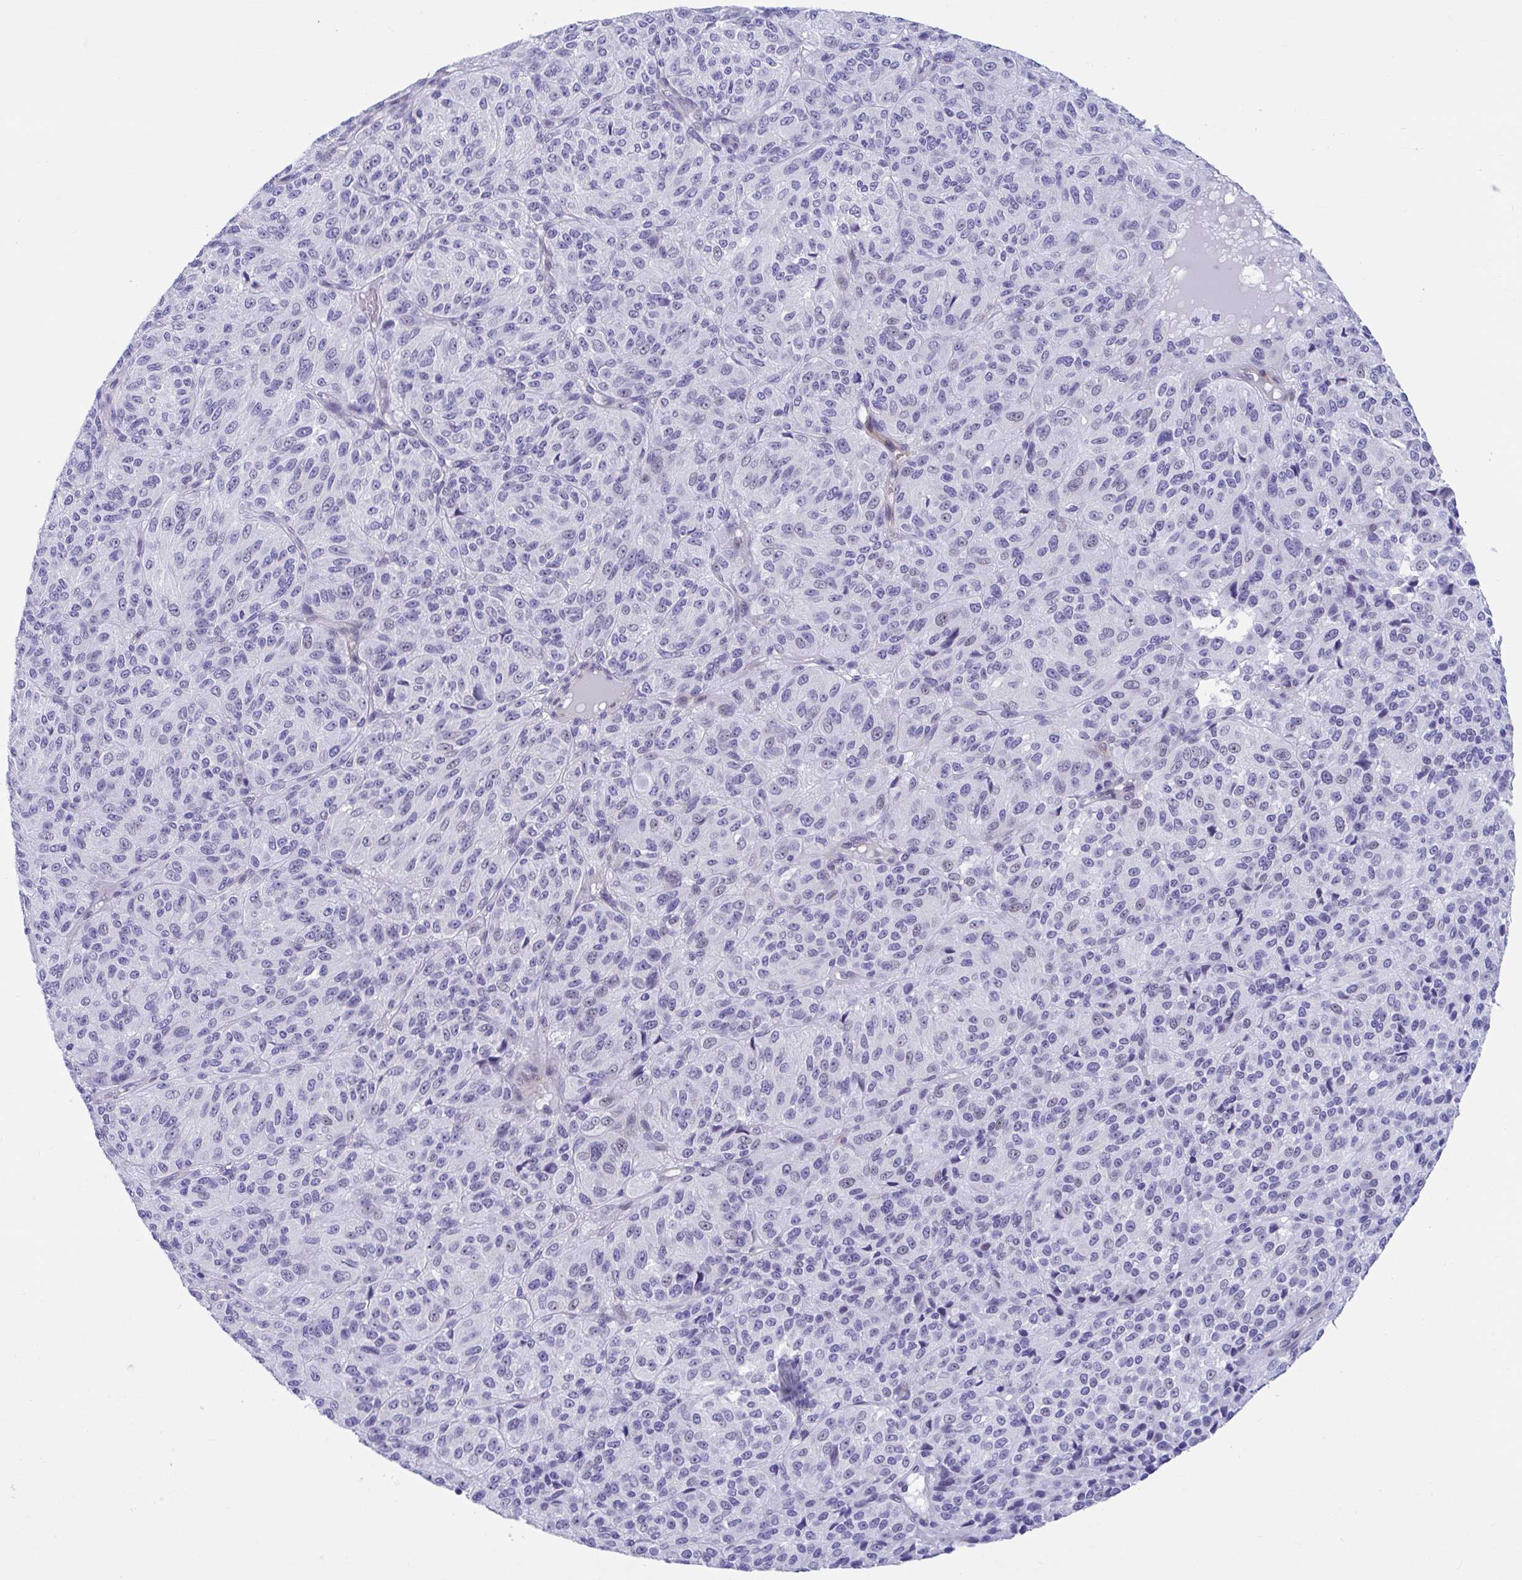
{"staining": {"intensity": "negative", "quantity": "none", "location": "none"}, "tissue": "melanoma", "cell_type": "Tumor cells", "image_type": "cancer", "snomed": [{"axis": "morphology", "description": "Malignant melanoma, Metastatic site"}, {"axis": "topography", "description": "Brain"}], "caption": "This is an IHC photomicrograph of human melanoma. There is no positivity in tumor cells.", "gene": "TTC30B", "patient": {"sex": "female", "age": 56}}